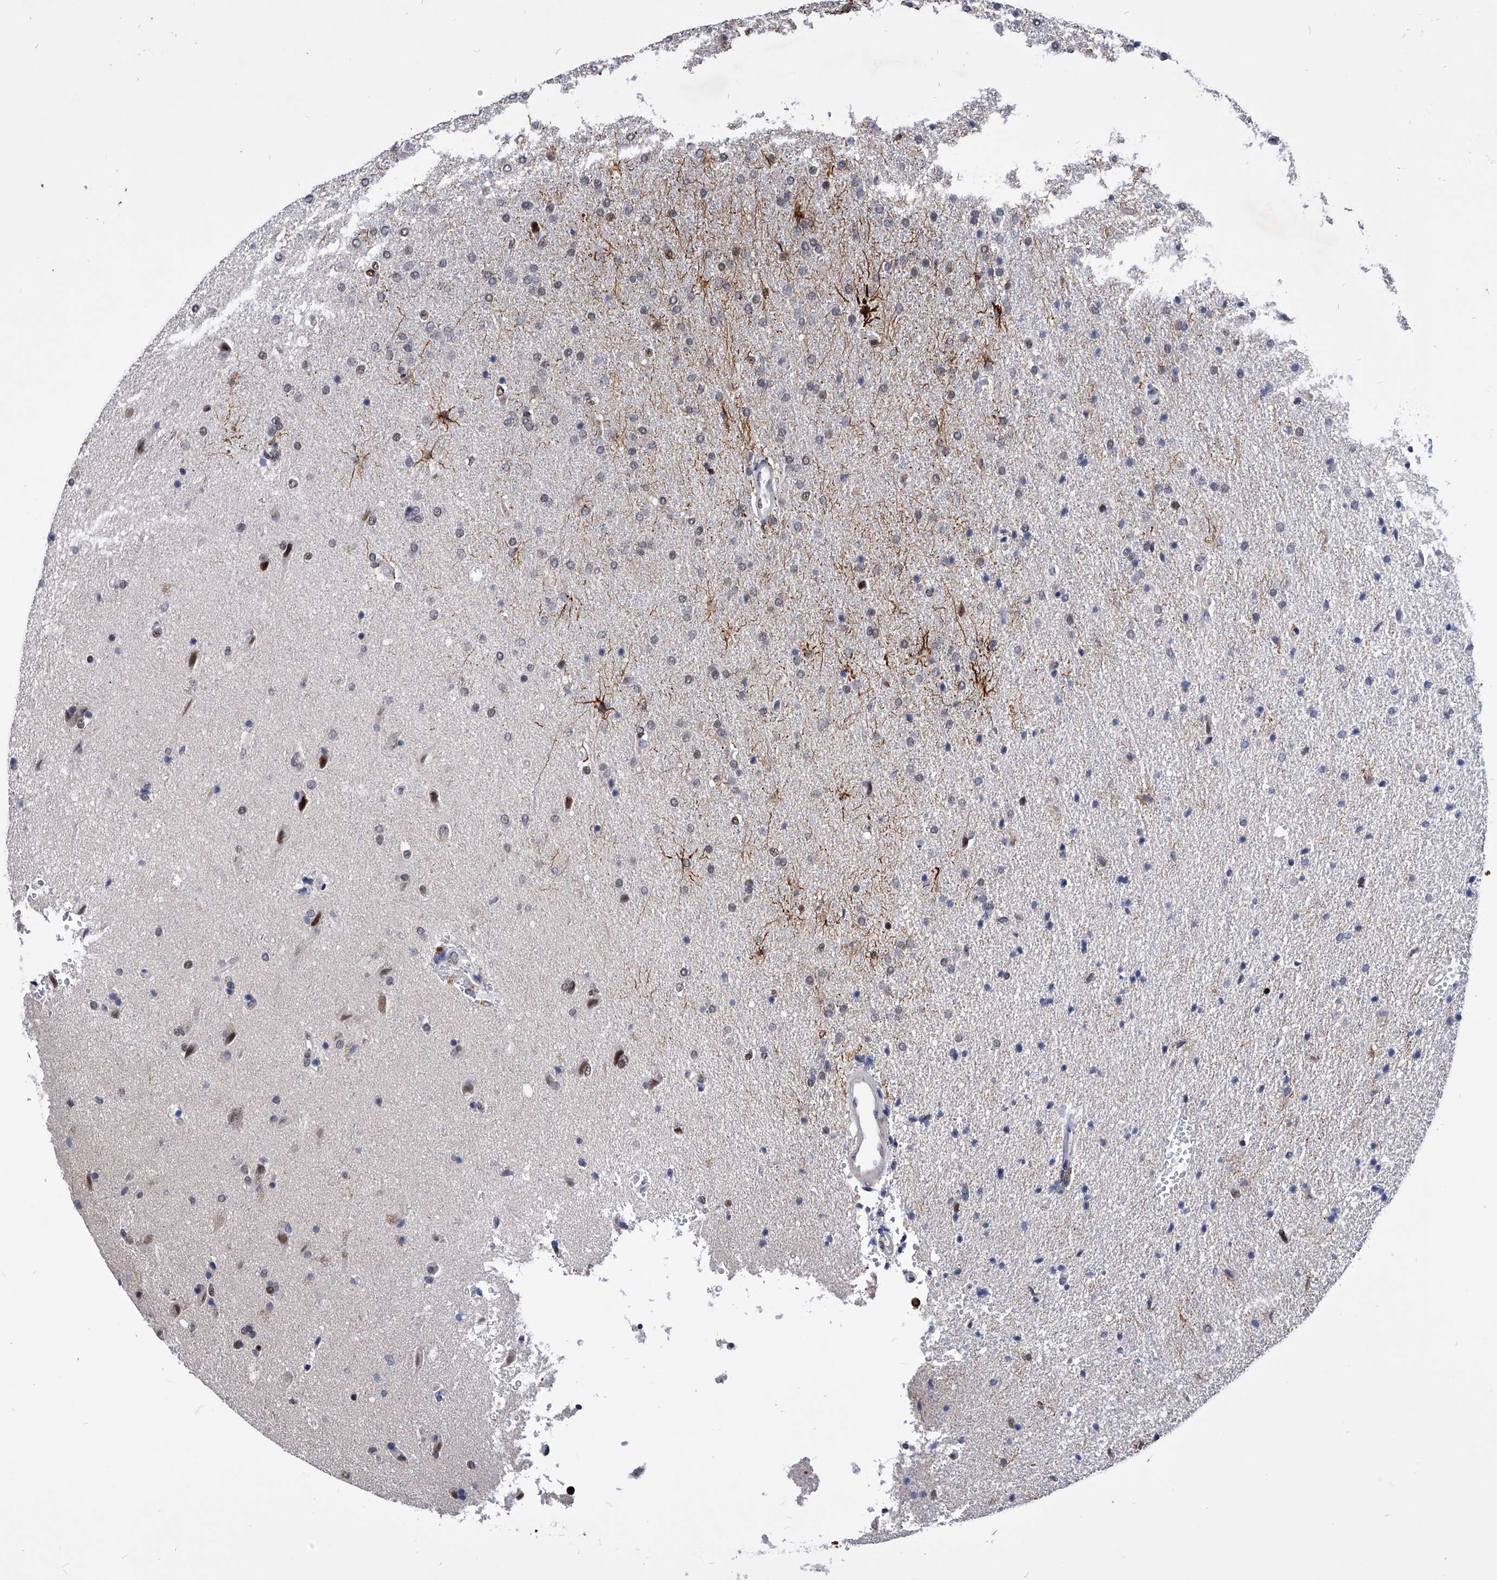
{"staining": {"intensity": "weak", "quantity": "25%-75%", "location": "nuclear"}, "tissue": "glioma", "cell_type": "Tumor cells", "image_type": "cancer", "snomed": [{"axis": "morphology", "description": "Glioma, malignant, High grade"}, {"axis": "topography", "description": "Brain"}], "caption": "Protein positivity by IHC reveals weak nuclear positivity in approximately 25%-75% of tumor cells in glioma.", "gene": "TESK2", "patient": {"sex": "male", "age": 72}}